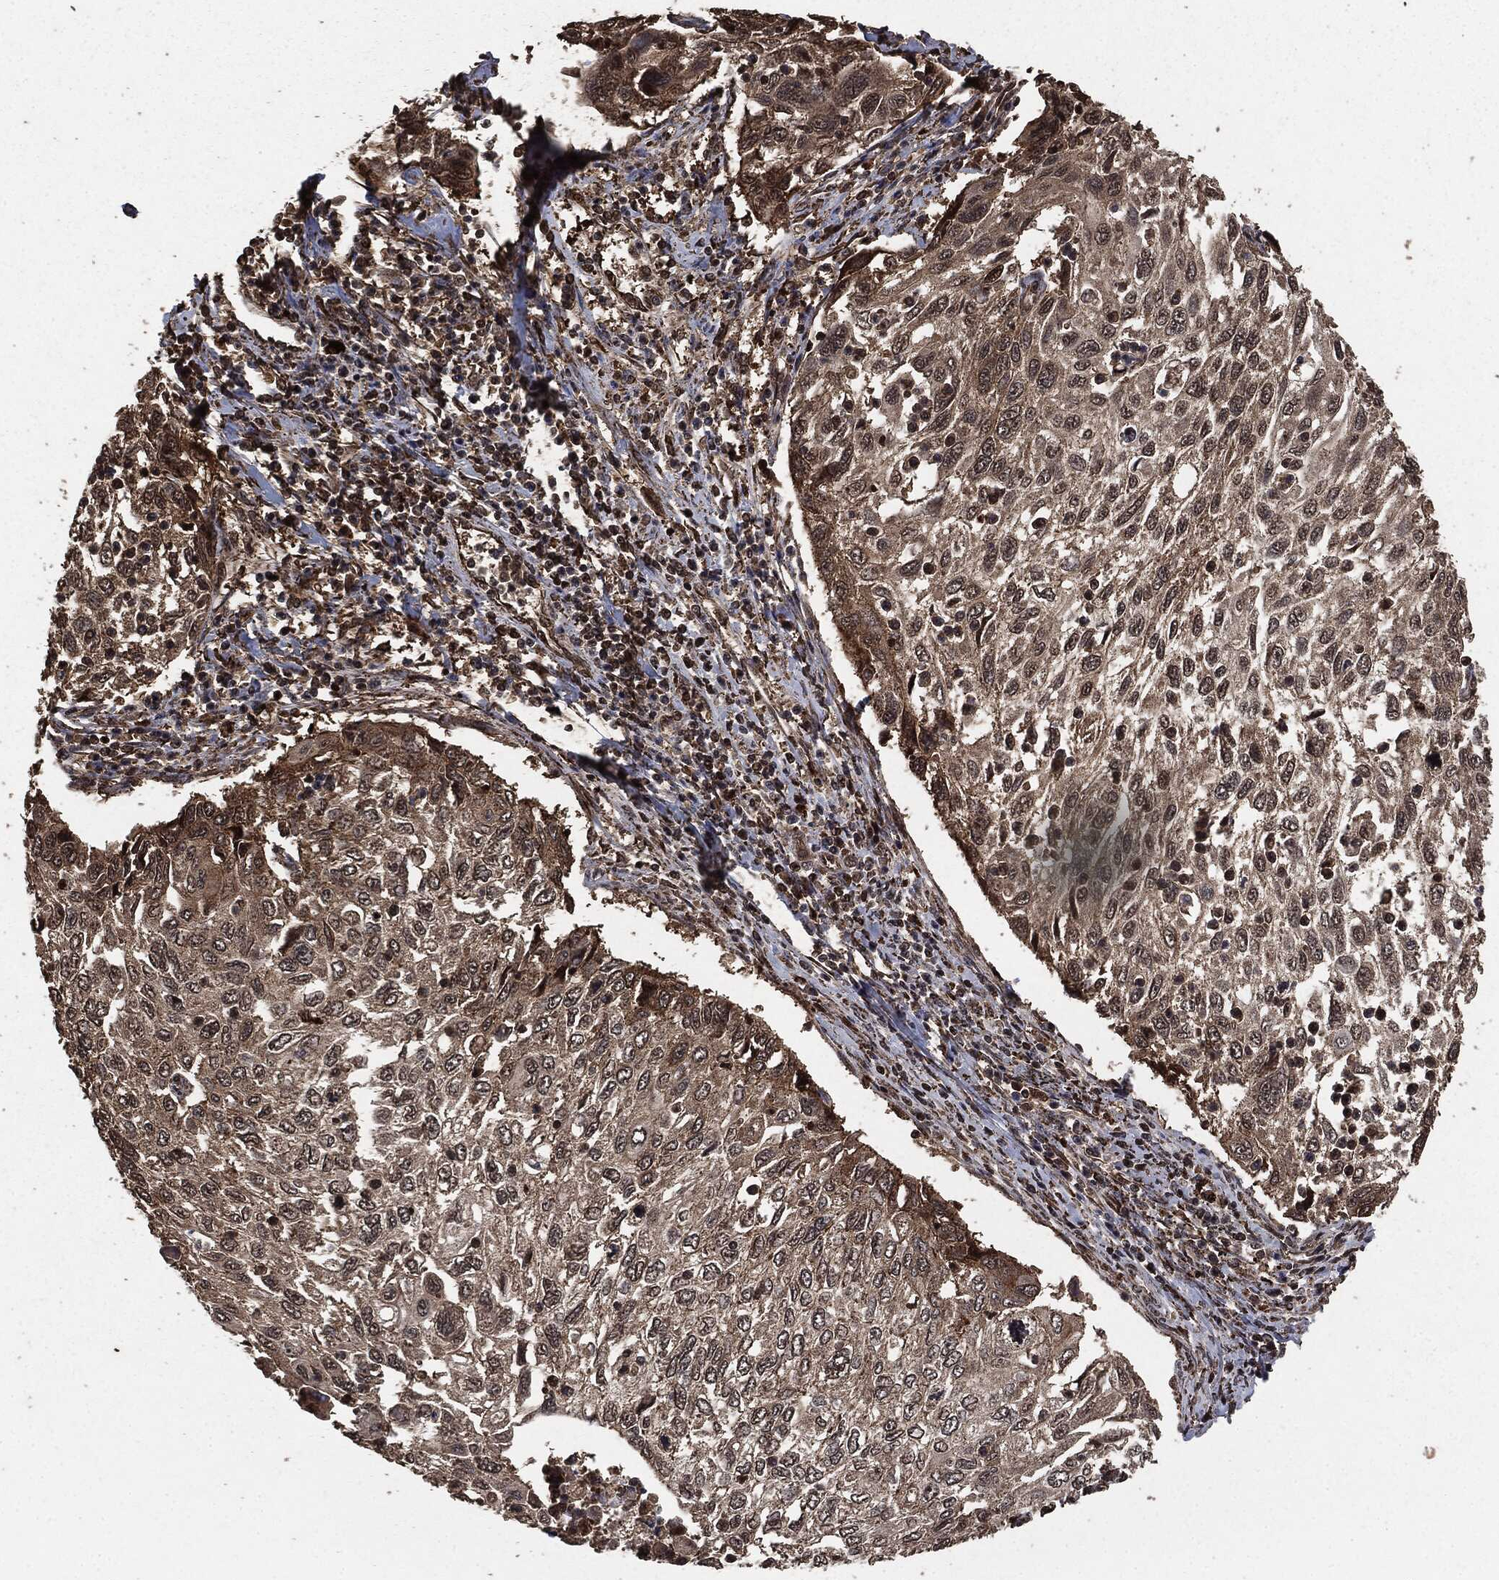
{"staining": {"intensity": "moderate", "quantity": "25%-75%", "location": "cytoplasmic/membranous"}, "tissue": "cervical cancer", "cell_type": "Tumor cells", "image_type": "cancer", "snomed": [{"axis": "morphology", "description": "Squamous cell carcinoma, NOS"}, {"axis": "topography", "description": "Cervix"}], "caption": "Moderate cytoplasmic/membranous expression for a protein is present in approximately 25%-75% of tumor cells of cervical squamous cell carcinoma using IHC.", "gene": "EGFR", "patient": {"sex": "female", "age": 70}}